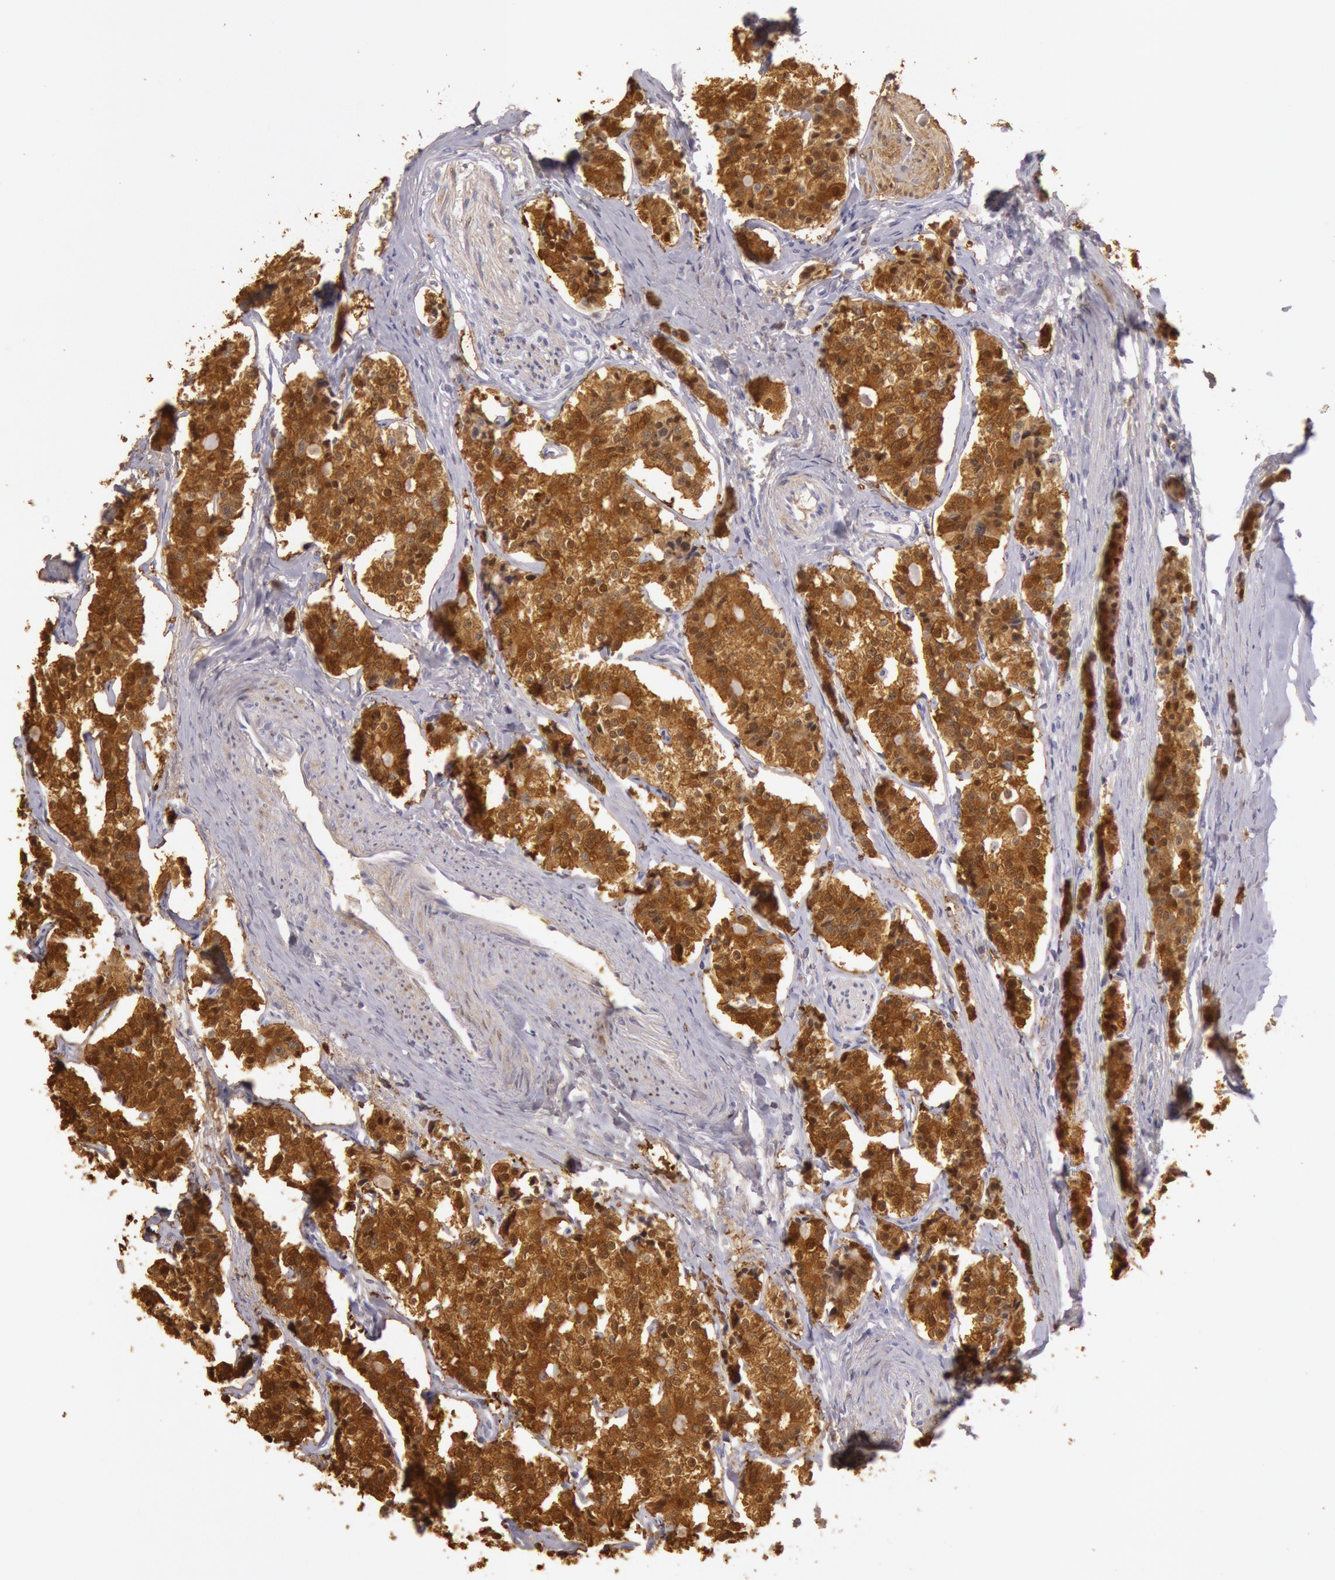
{"staining": {"intensity": "strong", "quantity": ">75%", "location": "cytoplasmic/membranous,nuclear"}, "tissue": "carcinoid", "cell_type": "Tumor cells", "image_type": "cancer", "snomed": [{"axis": "morphology", "description": "Carcinoid, malignant, NOS"}, {"axis": "topography", "description": "Small intestine"}], "caption": "Malignant carcinoid tissue displays strong cytoplasmic/membranous and nuclear positivity in approximately >75% of tumor cells (brown staining indicates protein expression, while blue staining denotes nuclei).", "gene": "CKB", "patient": {"sex": "male", "age": 63}}